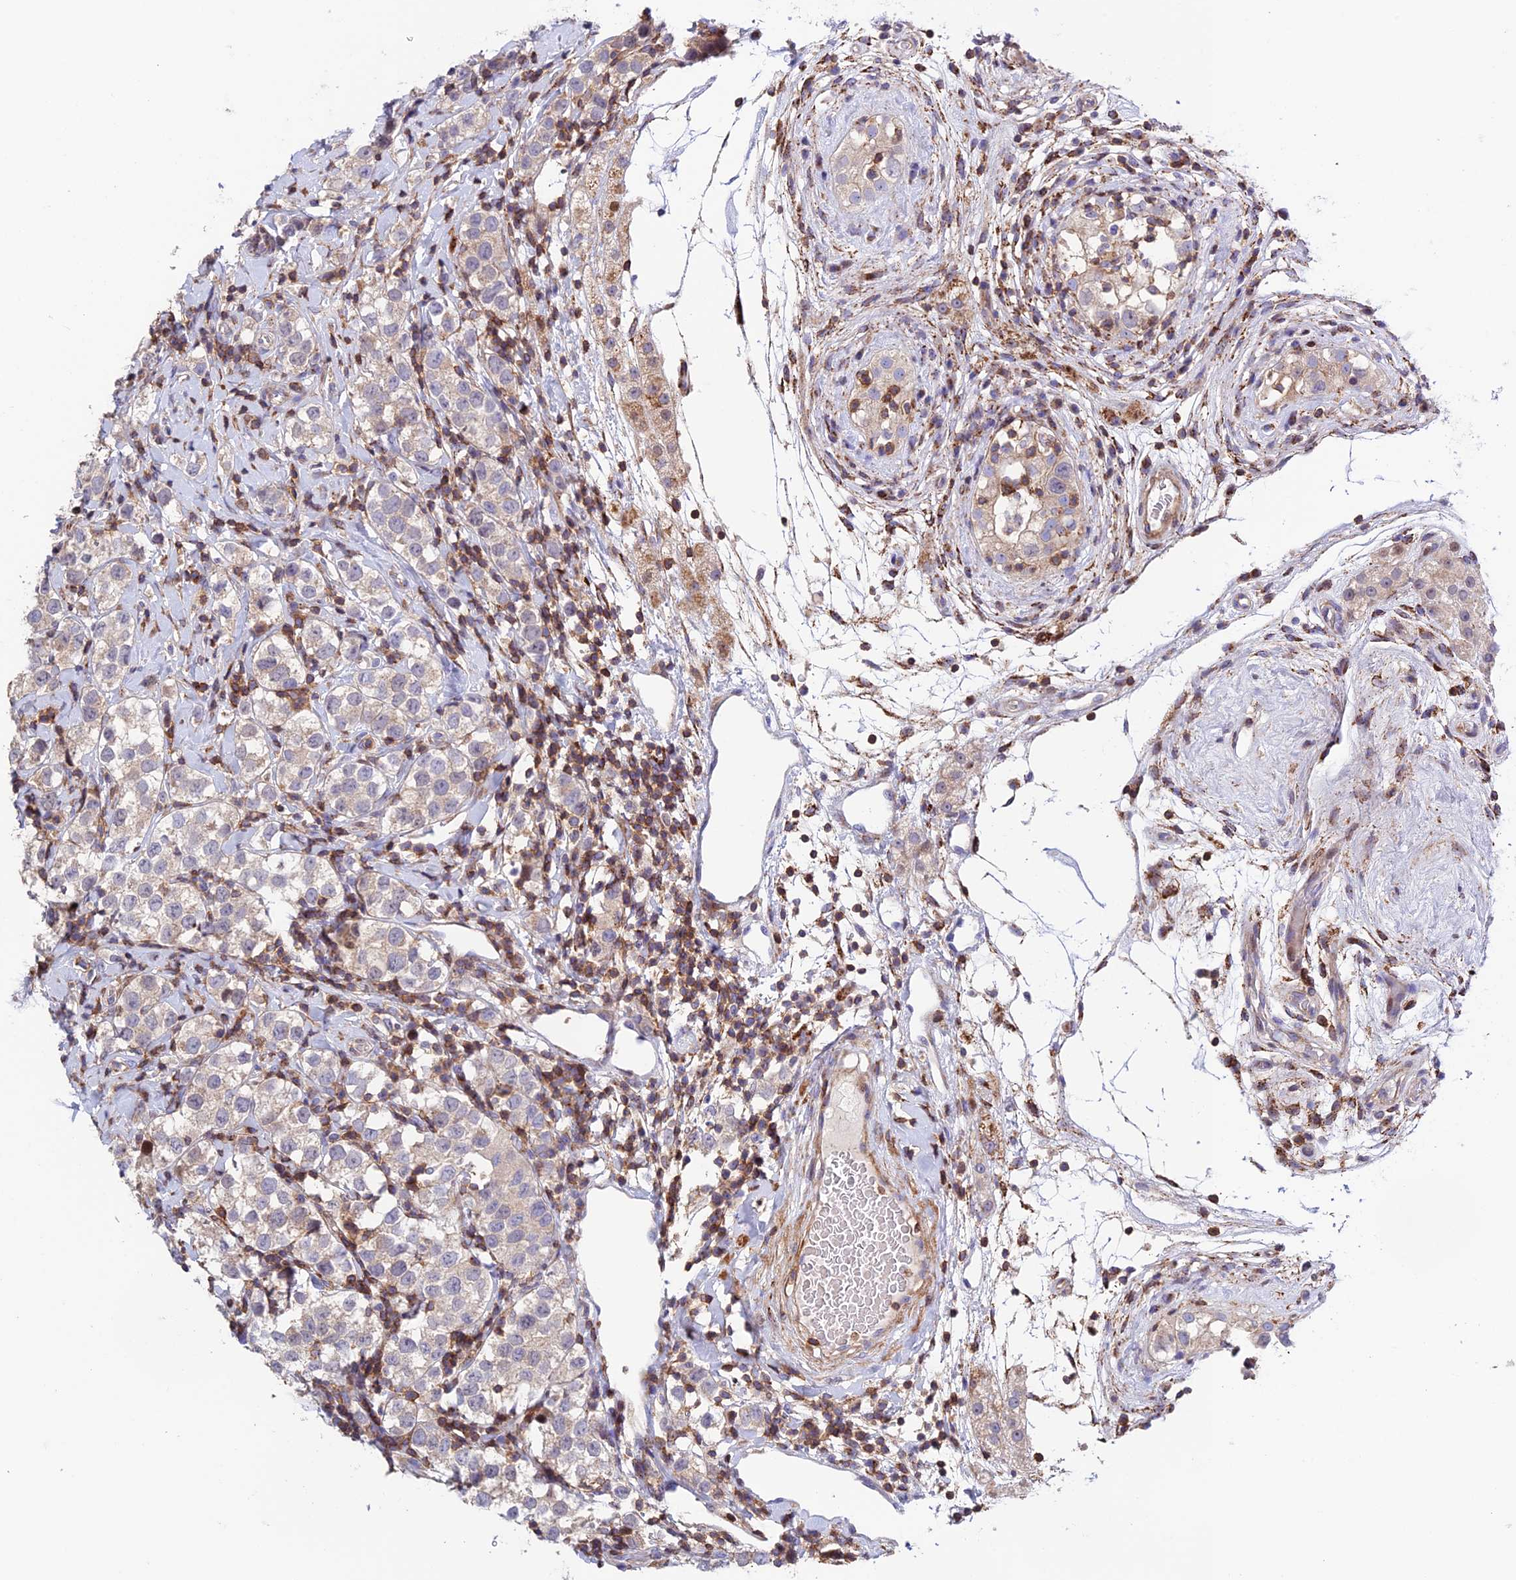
{"staining": {"intensity": "weak", "quantity": "<25%", "location": "cytoplasmic/membranous"}, "tissue": "testis cancer", "cell_type": "Tumor cells", "image_type": "cancer", "snomed": [{"axis": "morphology", "description": "Seminoma, NOS"}, {"axis": "topography", "description": "Testis"}], "caption": "An immunohistochemistry image of testis cancer is shown. There is no staining in tumor cells of testis cancer.", "gene": "PRIM1", "patient": {"sex": "male", "age": 34}}